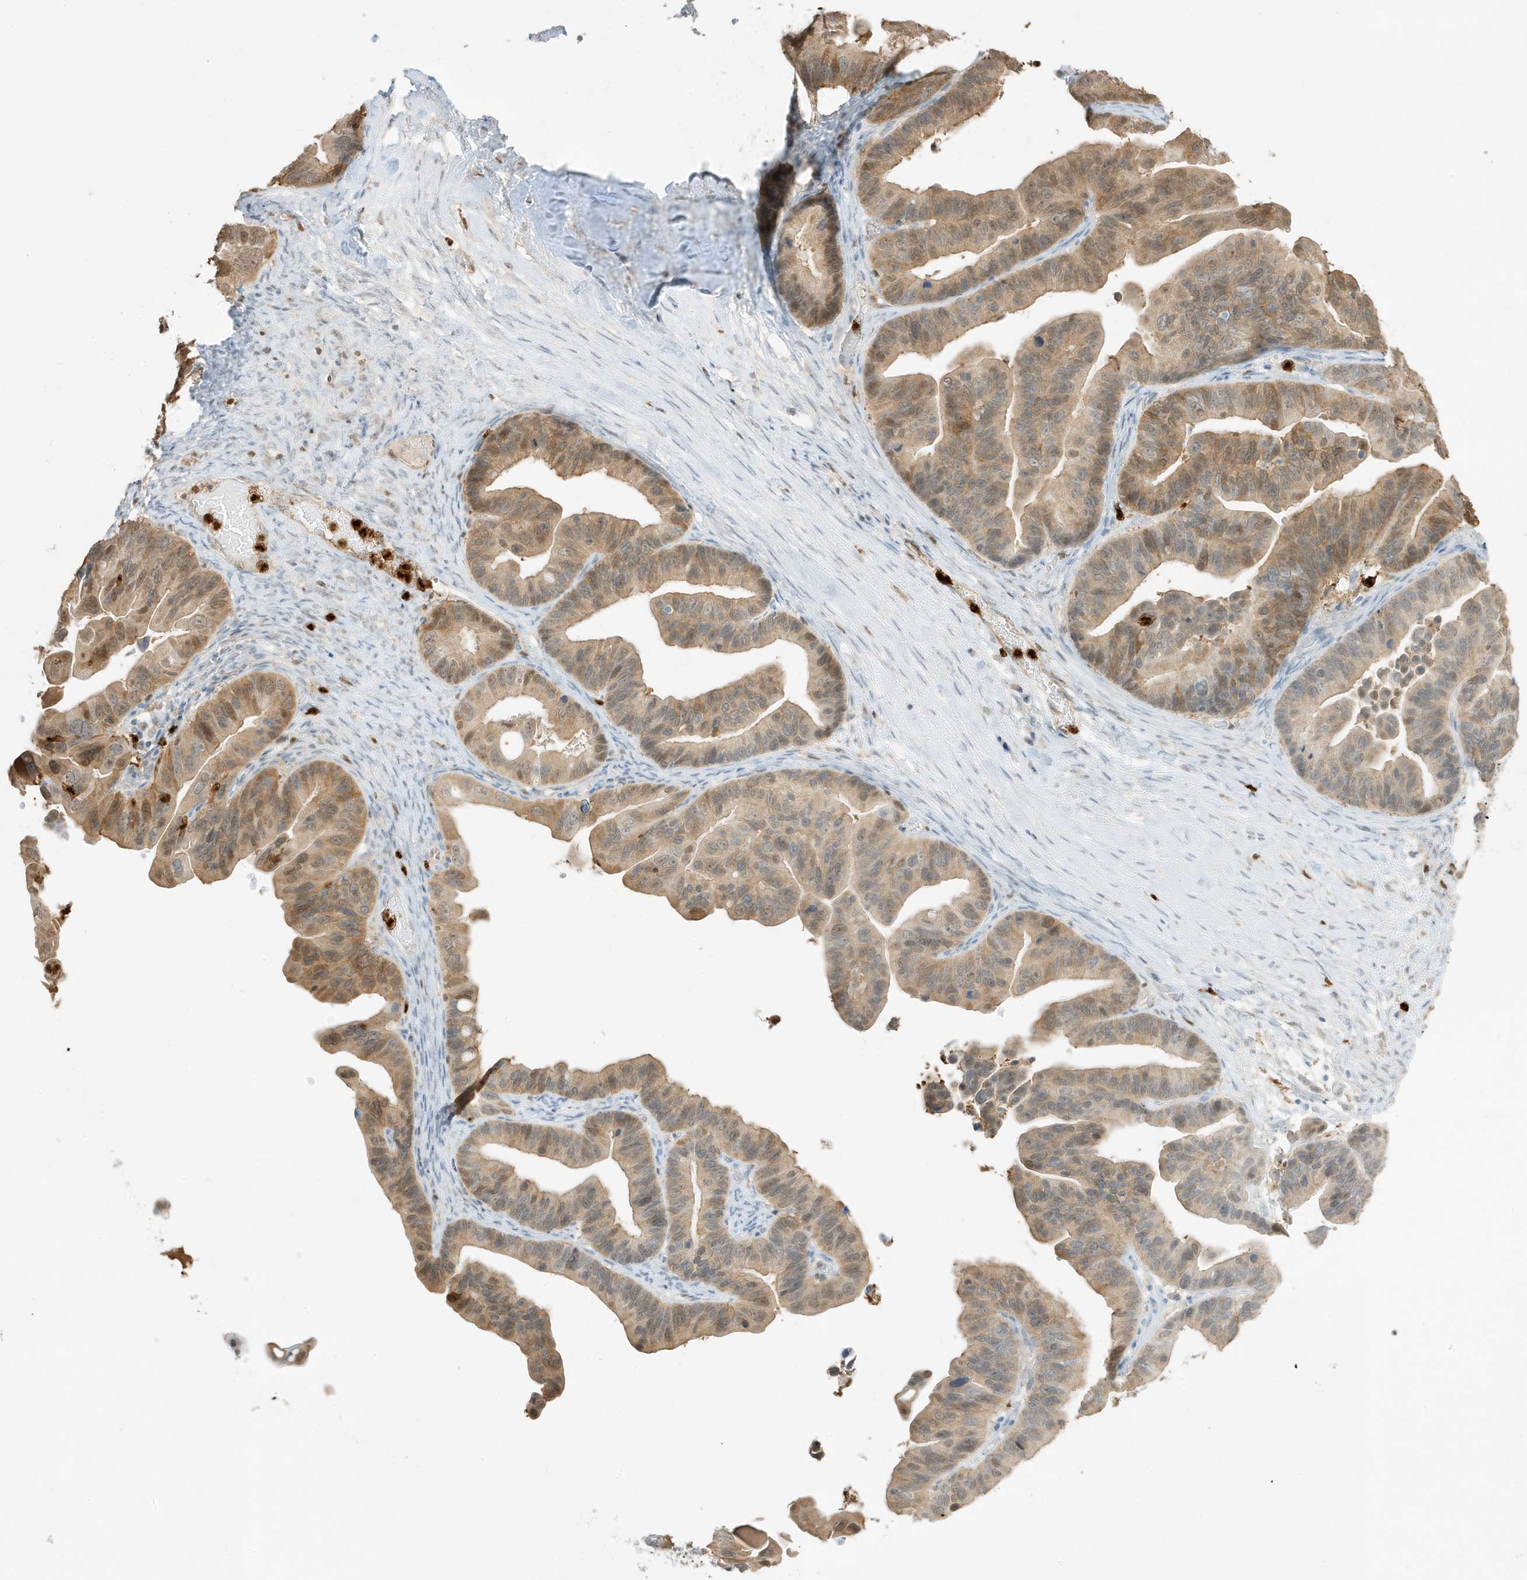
{"staining": {"intensity": "moderate", "quantity": "25%-75%", "location": "cytoplasmic/membranous,nuclear"}, "tissue": "ovarian cancer", "cell_type": "Tumor cells", "image_type": "cancer", "snomed": [{"axis": "morphology", "description": "Cystadenocarcinoma, serous, NOS"}, {"axis": "topography", "description": "Ovary"}], "caption": "Moderate cytoplasmic/membranous and nuclear staining is appreciated in about 25%-75% of tumor cells in serous cystadenocarcinoma (ovarian).", "gene": "GCA", "patient": {"sex": "female", "age": 56}}